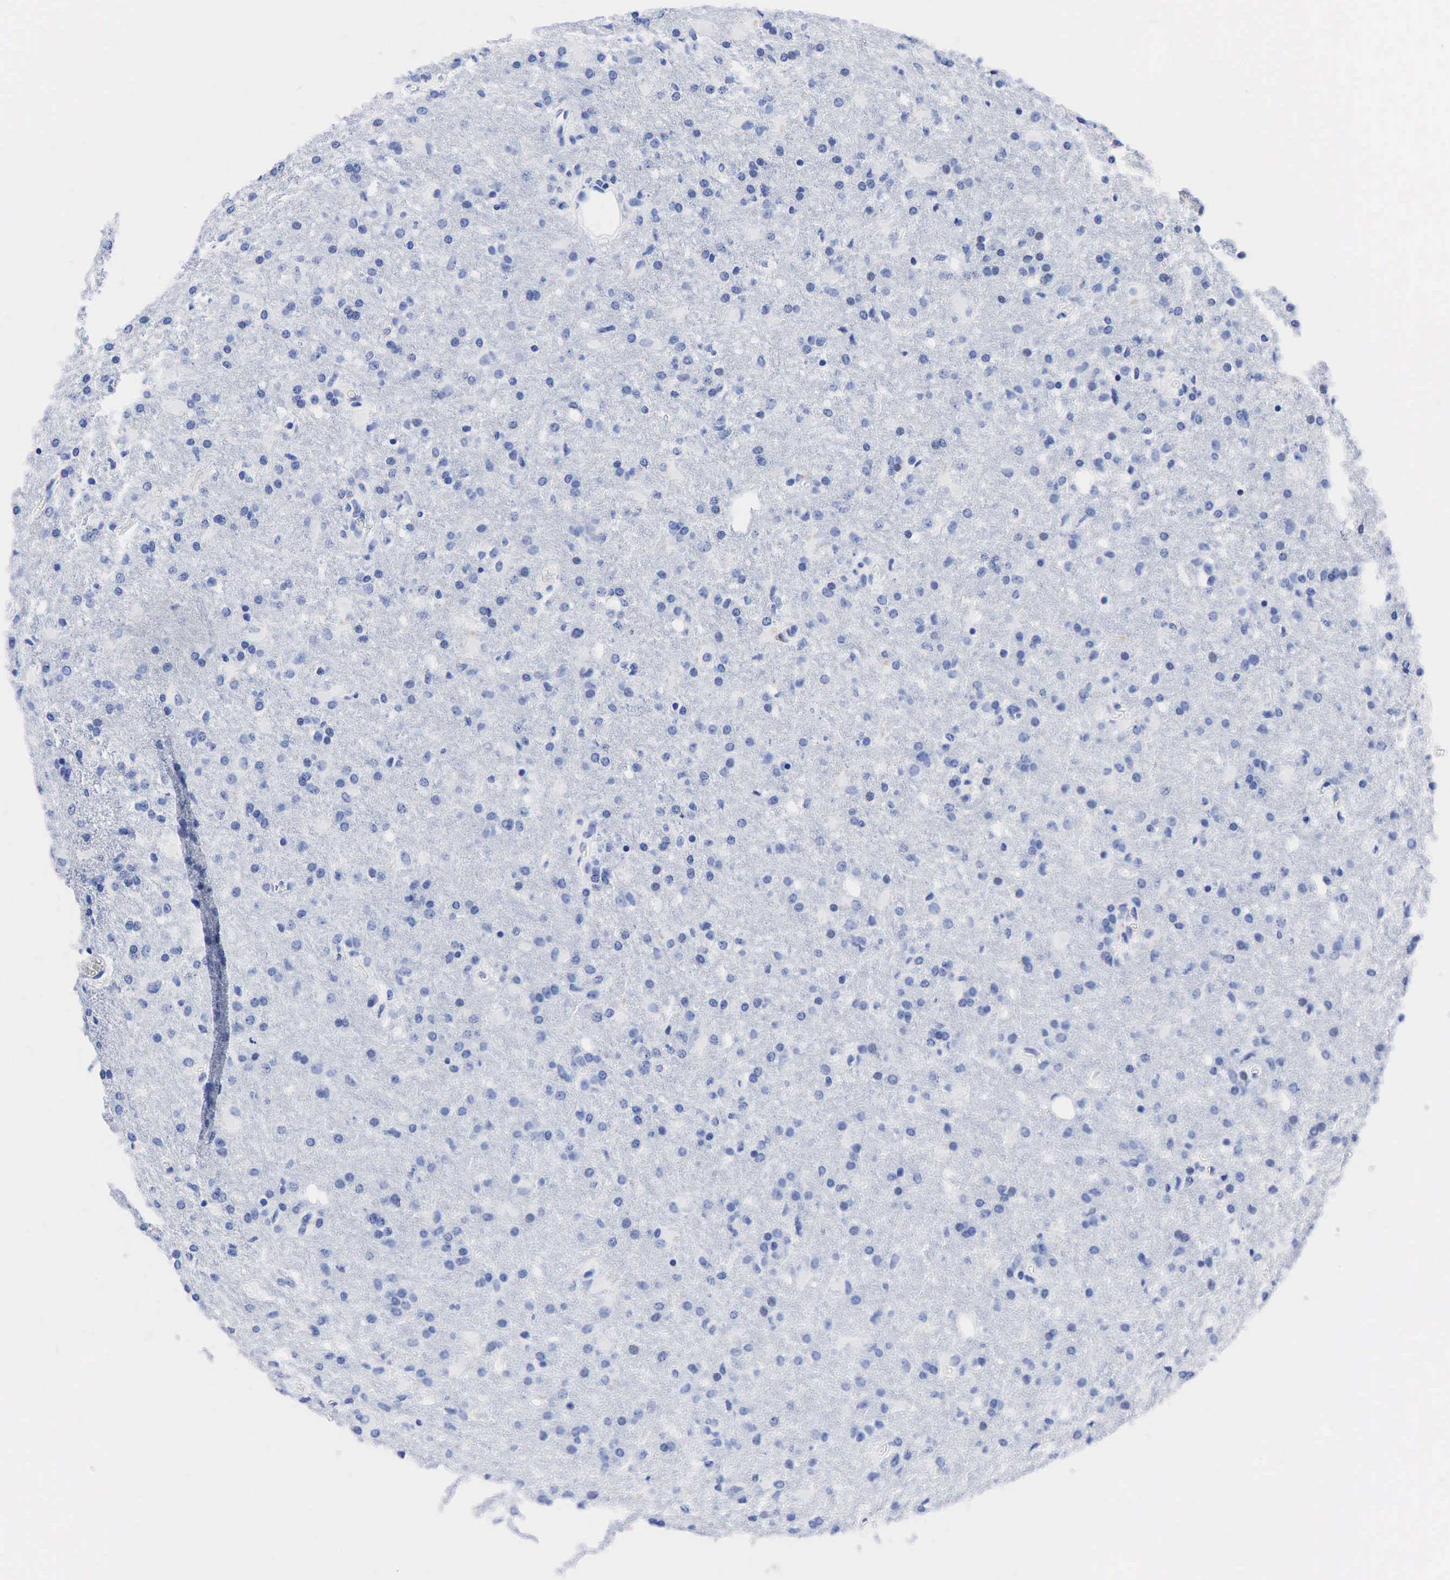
{"staining": {"intensity": "negative", "quantity": "none", "location": "none"}, "tissue": "glioma", "cell_type": "Tumor cells", "image_type": "cancer", "snomed": [{"axis": "morphology", "description": "Glioma, malignant, High grade"}, {"axis": "topography", "description": "Brain"}], "caption": "High power microscopy image of an IHC photomicrograph of glioma, revealing no significant expression in tumor cells.", "gene": "NKX2-1", "patient": {"sex": "male", "age": 68}}